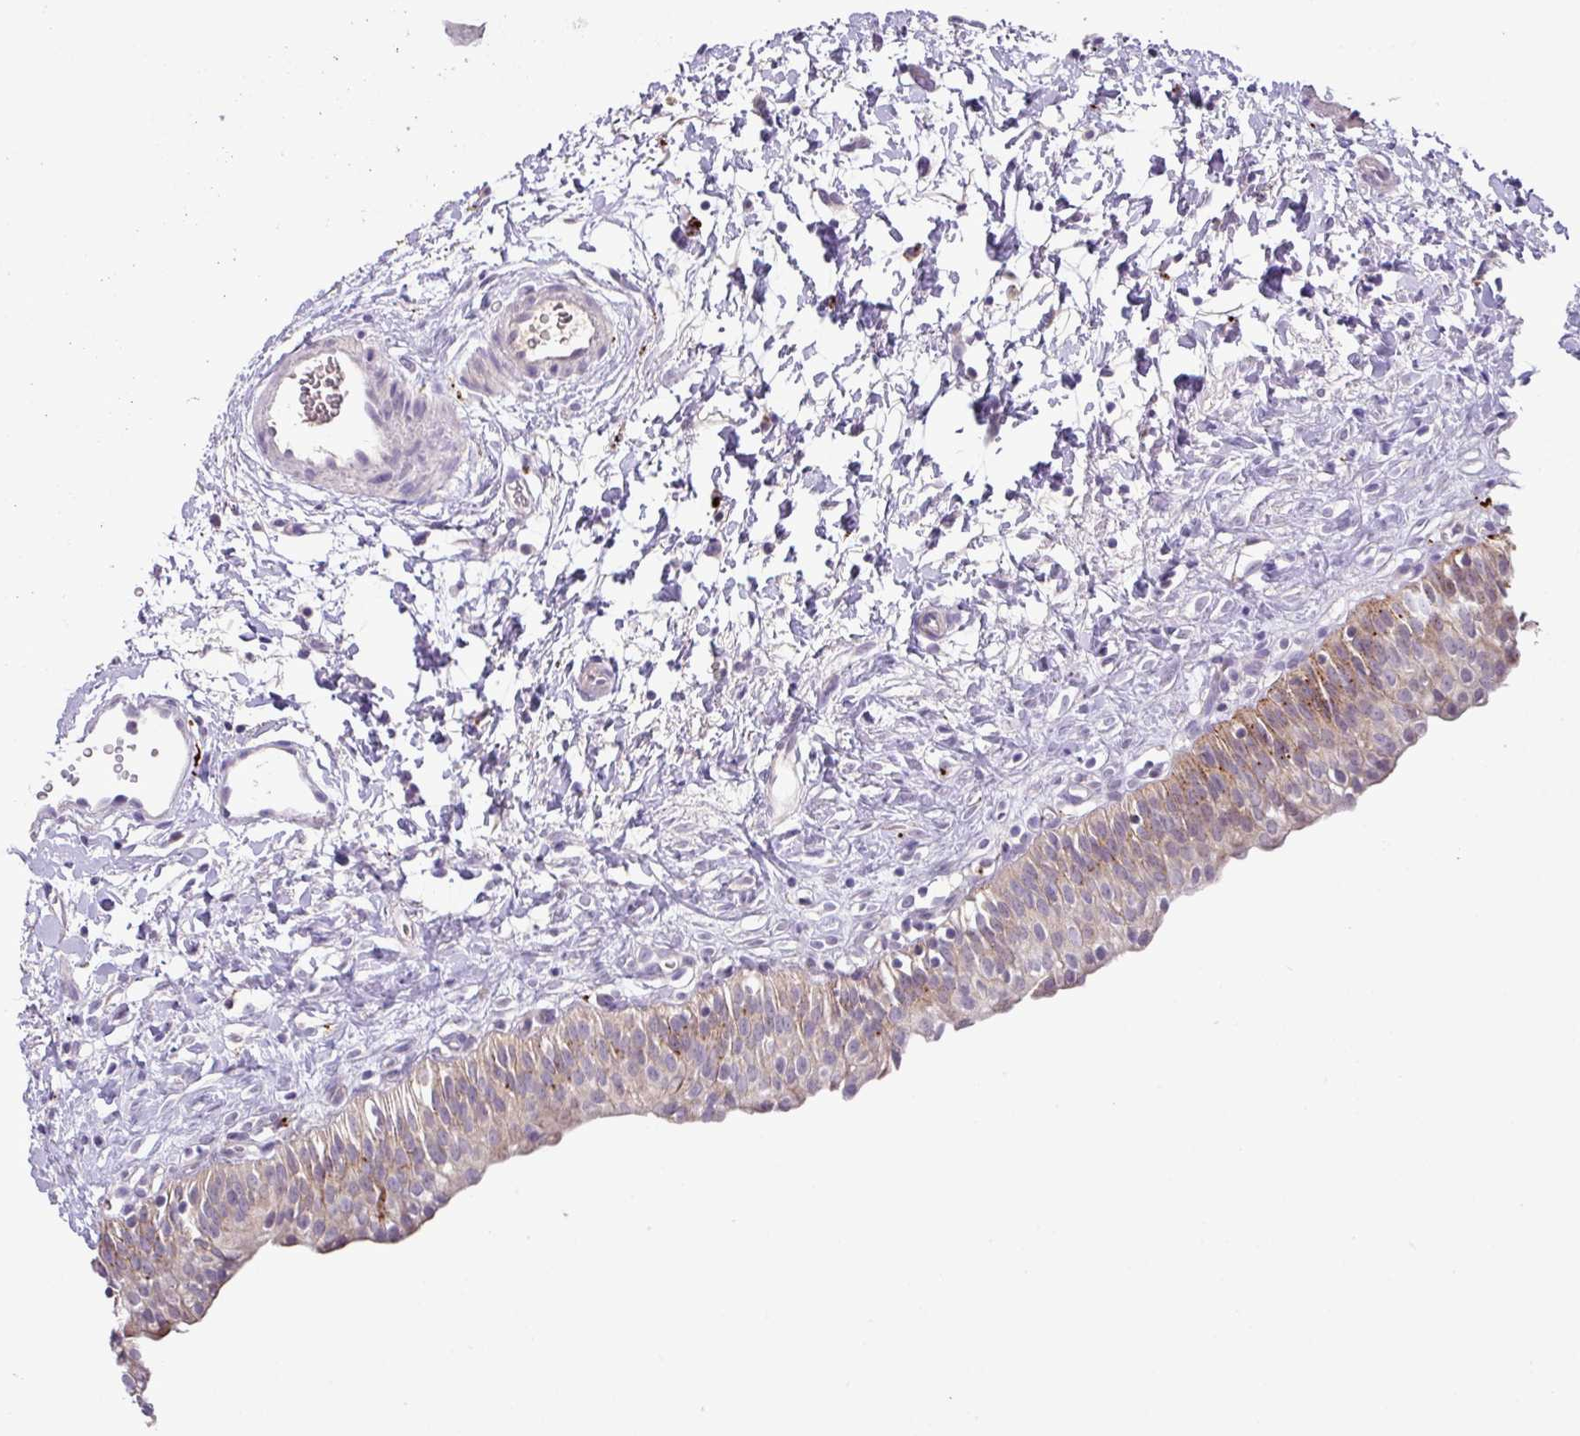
{"staining": {"intensity": "moderate", "quantity": "<25%", "location": "cytoplasmic/membranous"}, "tissue": "urinary bladder", "cell_type": "Urothelial cells", "image_type": "normal", "snomed": [{"axis": "morphology", "description": "Normal tissue, NOS"}, {"axis": "topography", "description": "Urinary bladder"}], "caption": "Immunohistochemistry of benign urinary bladder displays low levels of moderate cytoplasmic/membranous expression in about <25% of urothelial cells. Immunohistochemistry (ihc) stains the protein in brown and the nuclei are stained blue.", "gene": "PLEKHH3", "patient": {"sex": "male", "age": 51}}